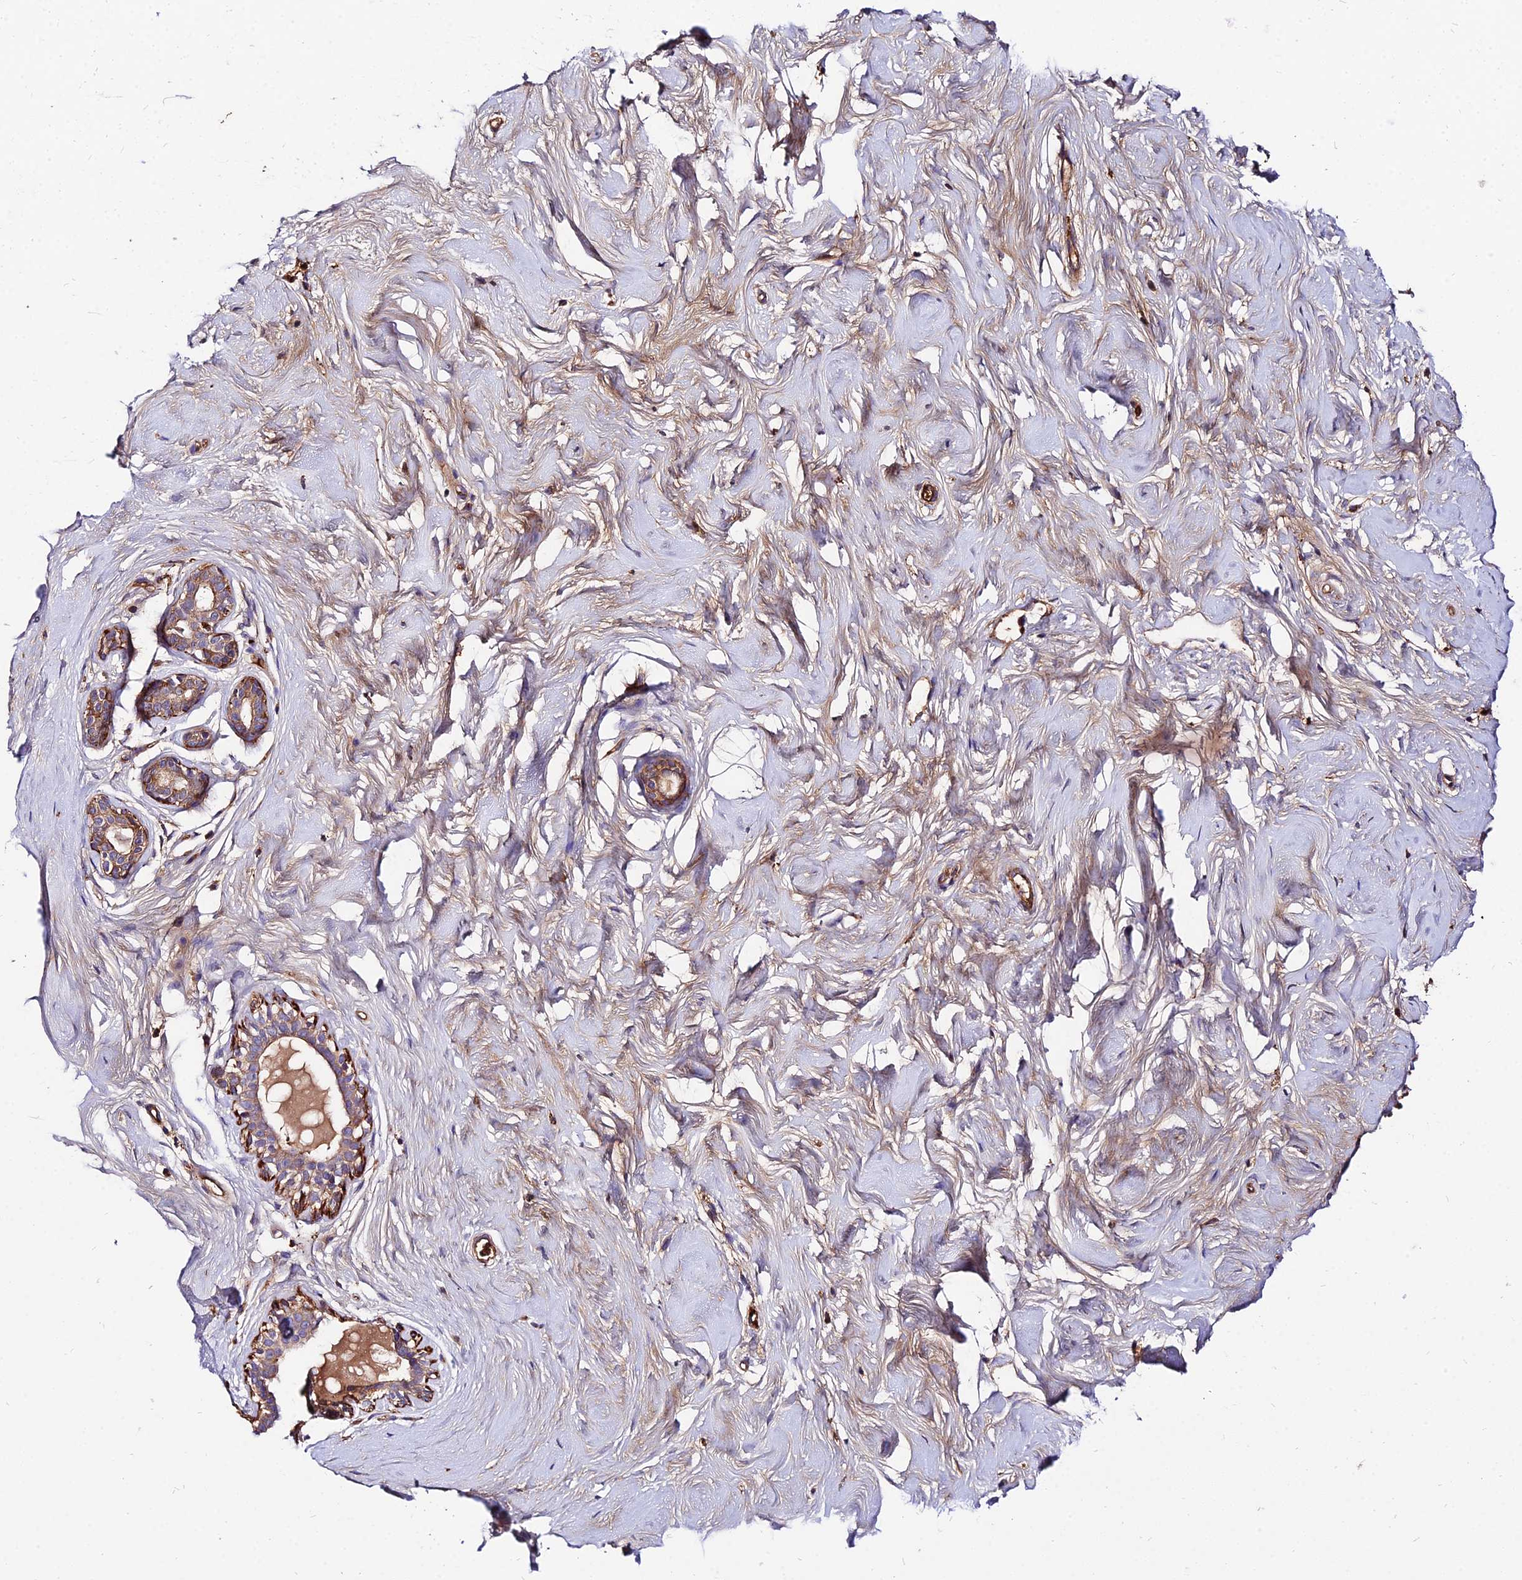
{"staining": {"intensity": "moderate", "quantity": ">75%", "location": "cytoplasmic/membranous"}, "tissue": "breast", "cell_type": "Adipocytes", "image_type": "normal", "snomed": [{"axis": "morphology", "description": "Normal tissue, NOS"}, {"axis": "morphology", "description": "Adenoma, NOS"}, {"axis": "topography", "description": "Breast"}], "caption": "This micrograph demonstrates IHC staining of benign human breast, with medium moderate cytoplasmic/membranous staining in approximately >75% of adipocytes.", "gene": "PYM1", "patient": {"sex": "female", "age": 23}}